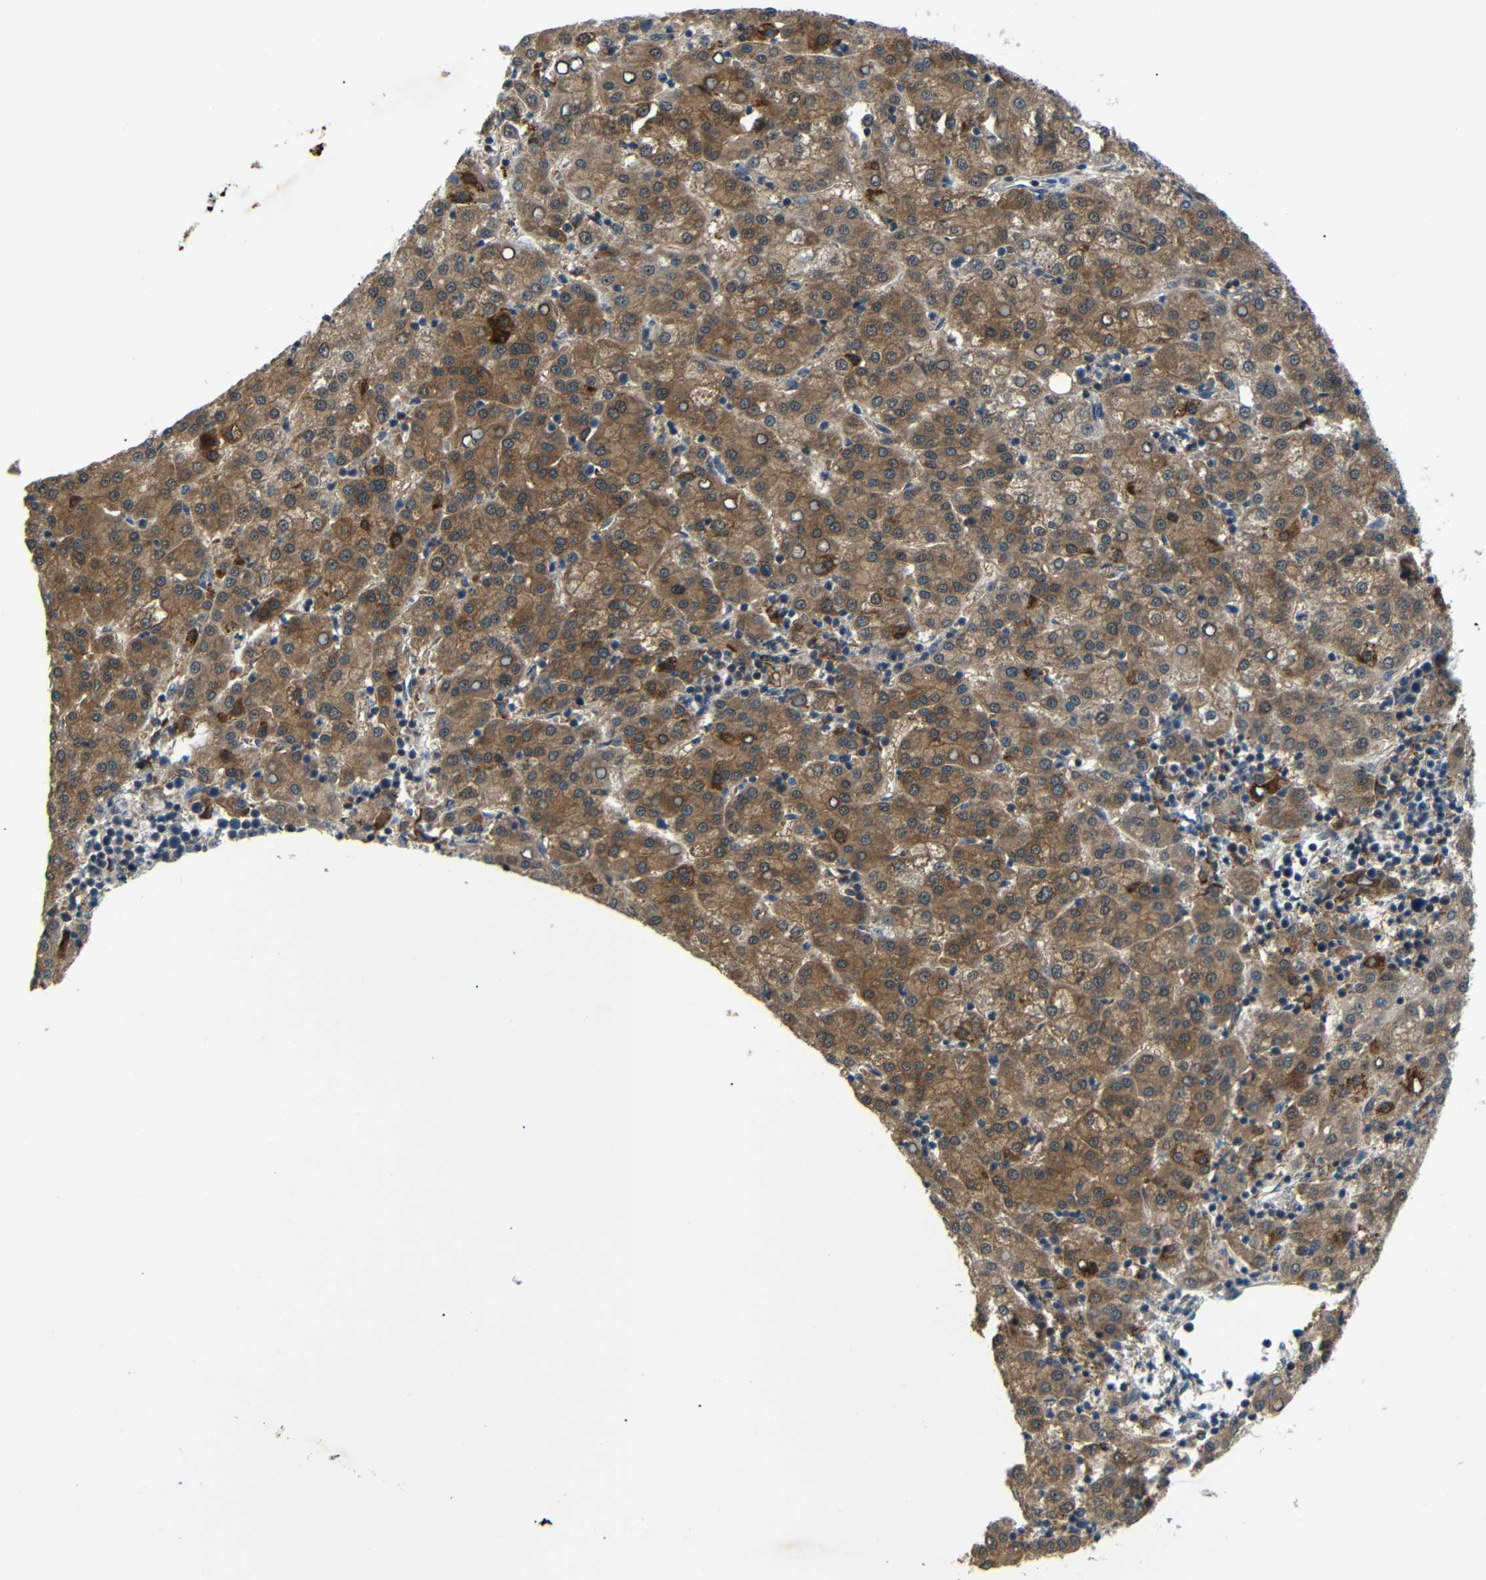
{"staining": {"intensity": "moderate", "quantity": ">75%", "location": "cytoplasmic/membranous"}, "tissue": "liver cancer", "cell_type": "Tumor cells", "image_type": "cancer", "snomed": [{"axis": "morphology", "description": "Carcinoma, Hepatocellular, NOS"}, {"axis": "topography", "description": "Liver"}], "caption": "This photomicrograph exhibits immunohistochemistry (IHC) staining of human hepatocellular carcinoma (liver), with medium moderate cytoplasmic/membranous positivity in approximately >75% of tumor cells.", "gene": "SYDE1", "patient": {"sex": "female", "age": 58}}